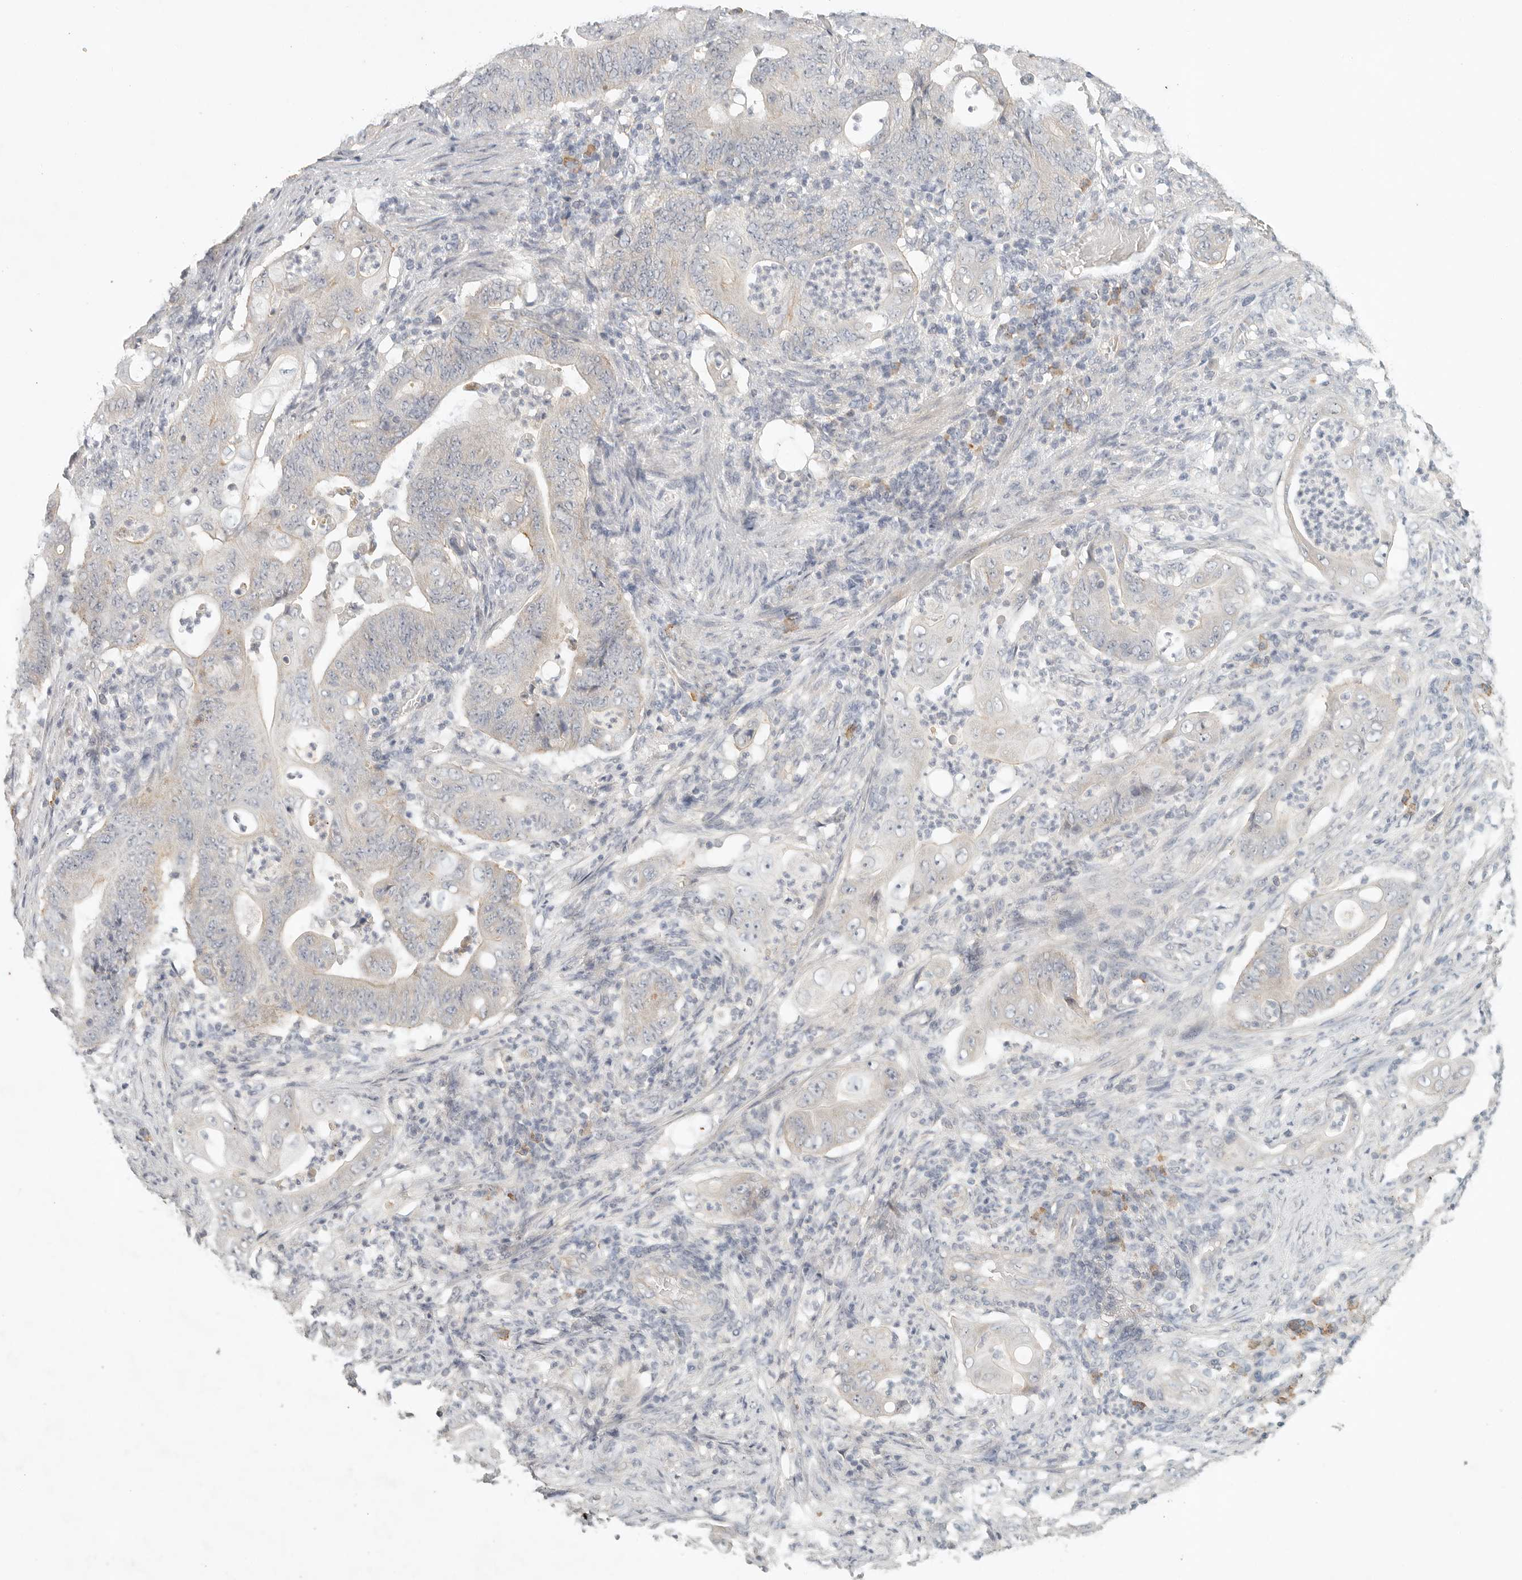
{"staining": {"intensity": "weak", "quantity": "<25%", "location": "cytoplasmic/membranous"}, "tissue": "stomach cancer", "cell_type": "Tumor cells", "image_type": "cancer", "snomed": [{"axis": "morphology", "description": "Adenocarcinoma, NOS"}, {"axis": "topography", "description": "Stomach"}], "caption": "This is an IHC micrograph of human stomach cancer. There is no staining in tumor cells.", "gene": "SLC25A36", "patient": {"sex": "female", "age": 73}}